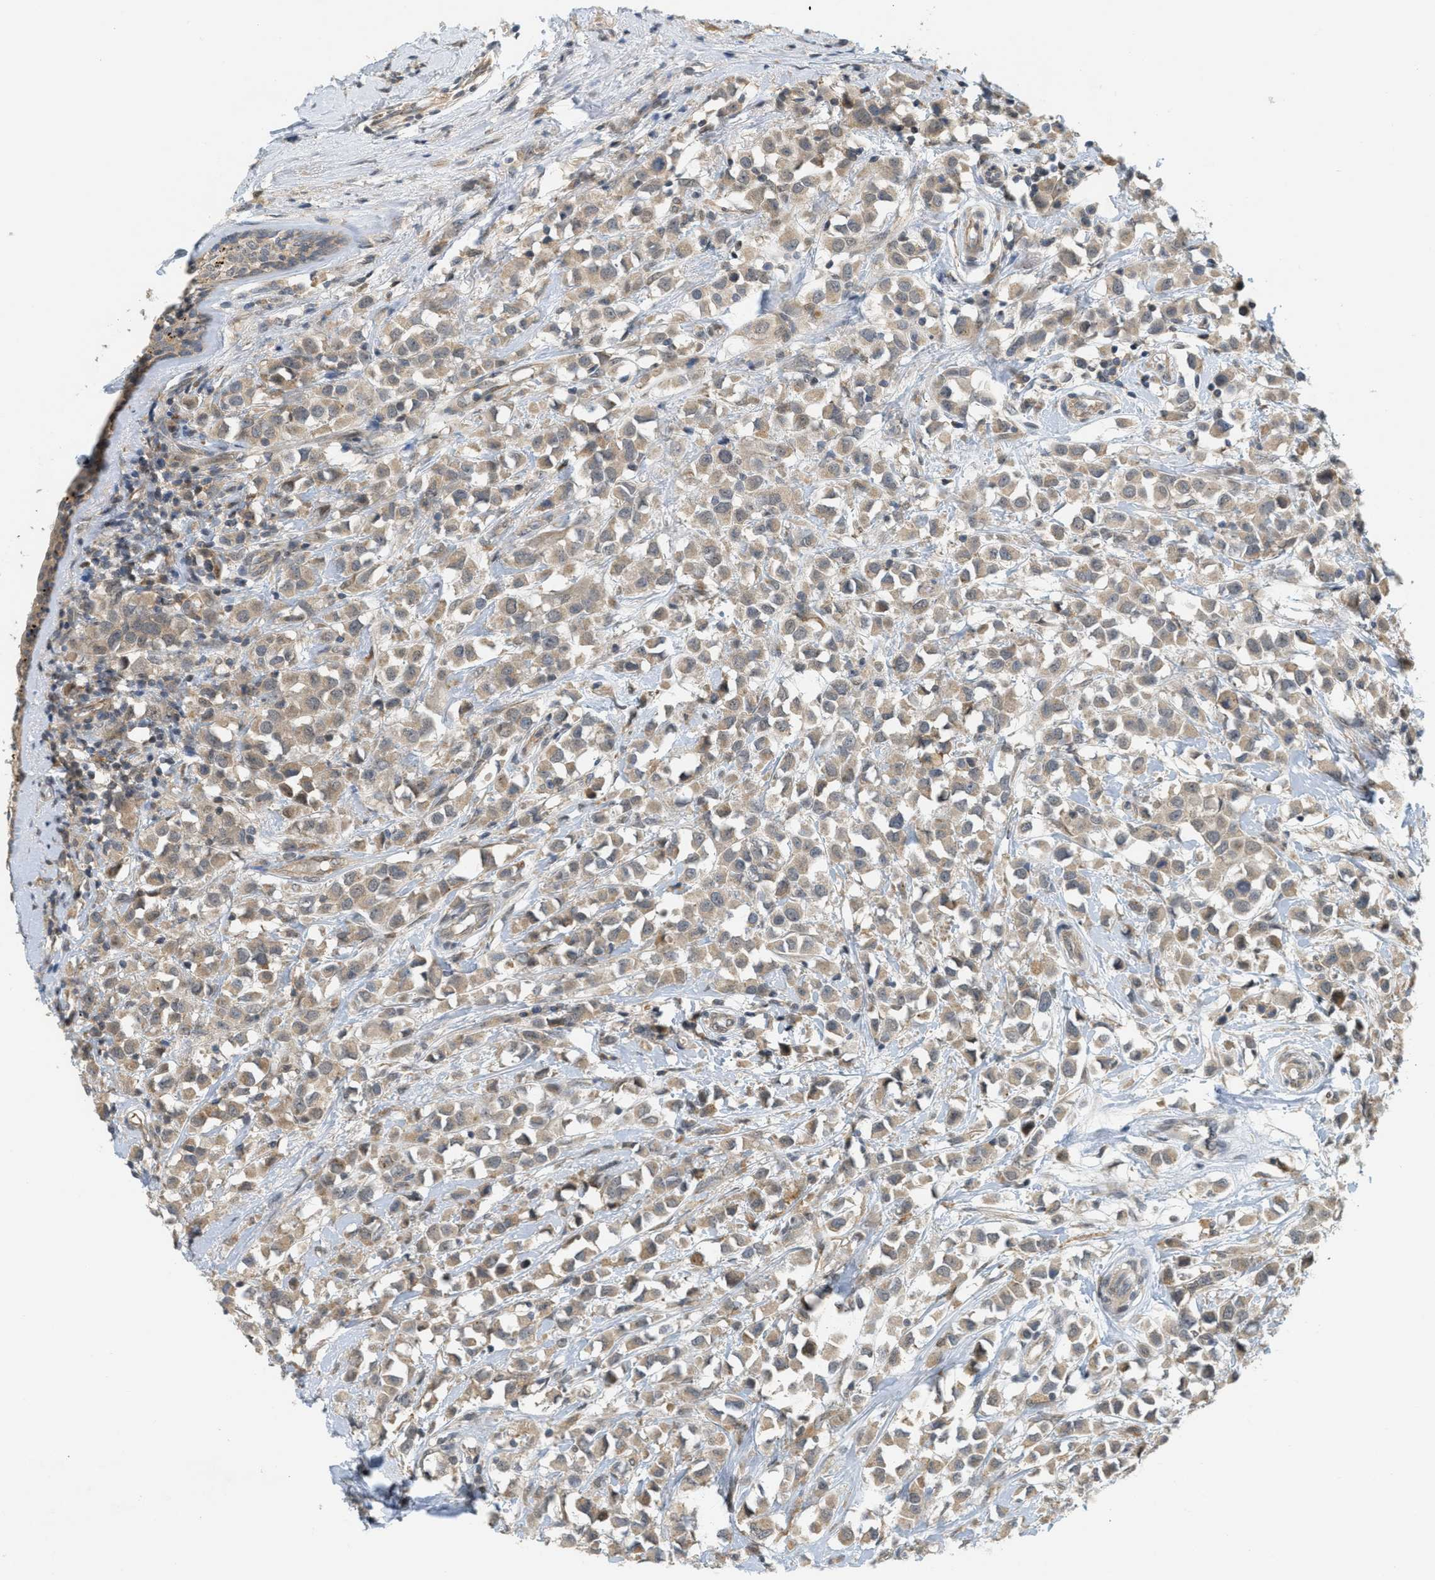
{"staining": {"intensity": "weak", "quantity": ">75%", "location": "cytoplasmic/membranous"}, "tissue": "breast cancer", "cell_type": "Tumor cells", "image_type": "cancer", "snomed": [{"axis": "morphology", "description": "Duct carcinoma"}, {"axis": "topography", "description": "Breast"}], "caption": "Protein staining of breast intraductal carcinoma tissue reveals weak cytoplasmic/membranous positivity in about >75% of tumor cells.", "gene": "PRKD1", "patient": {"sex": "female", "age": 61}}